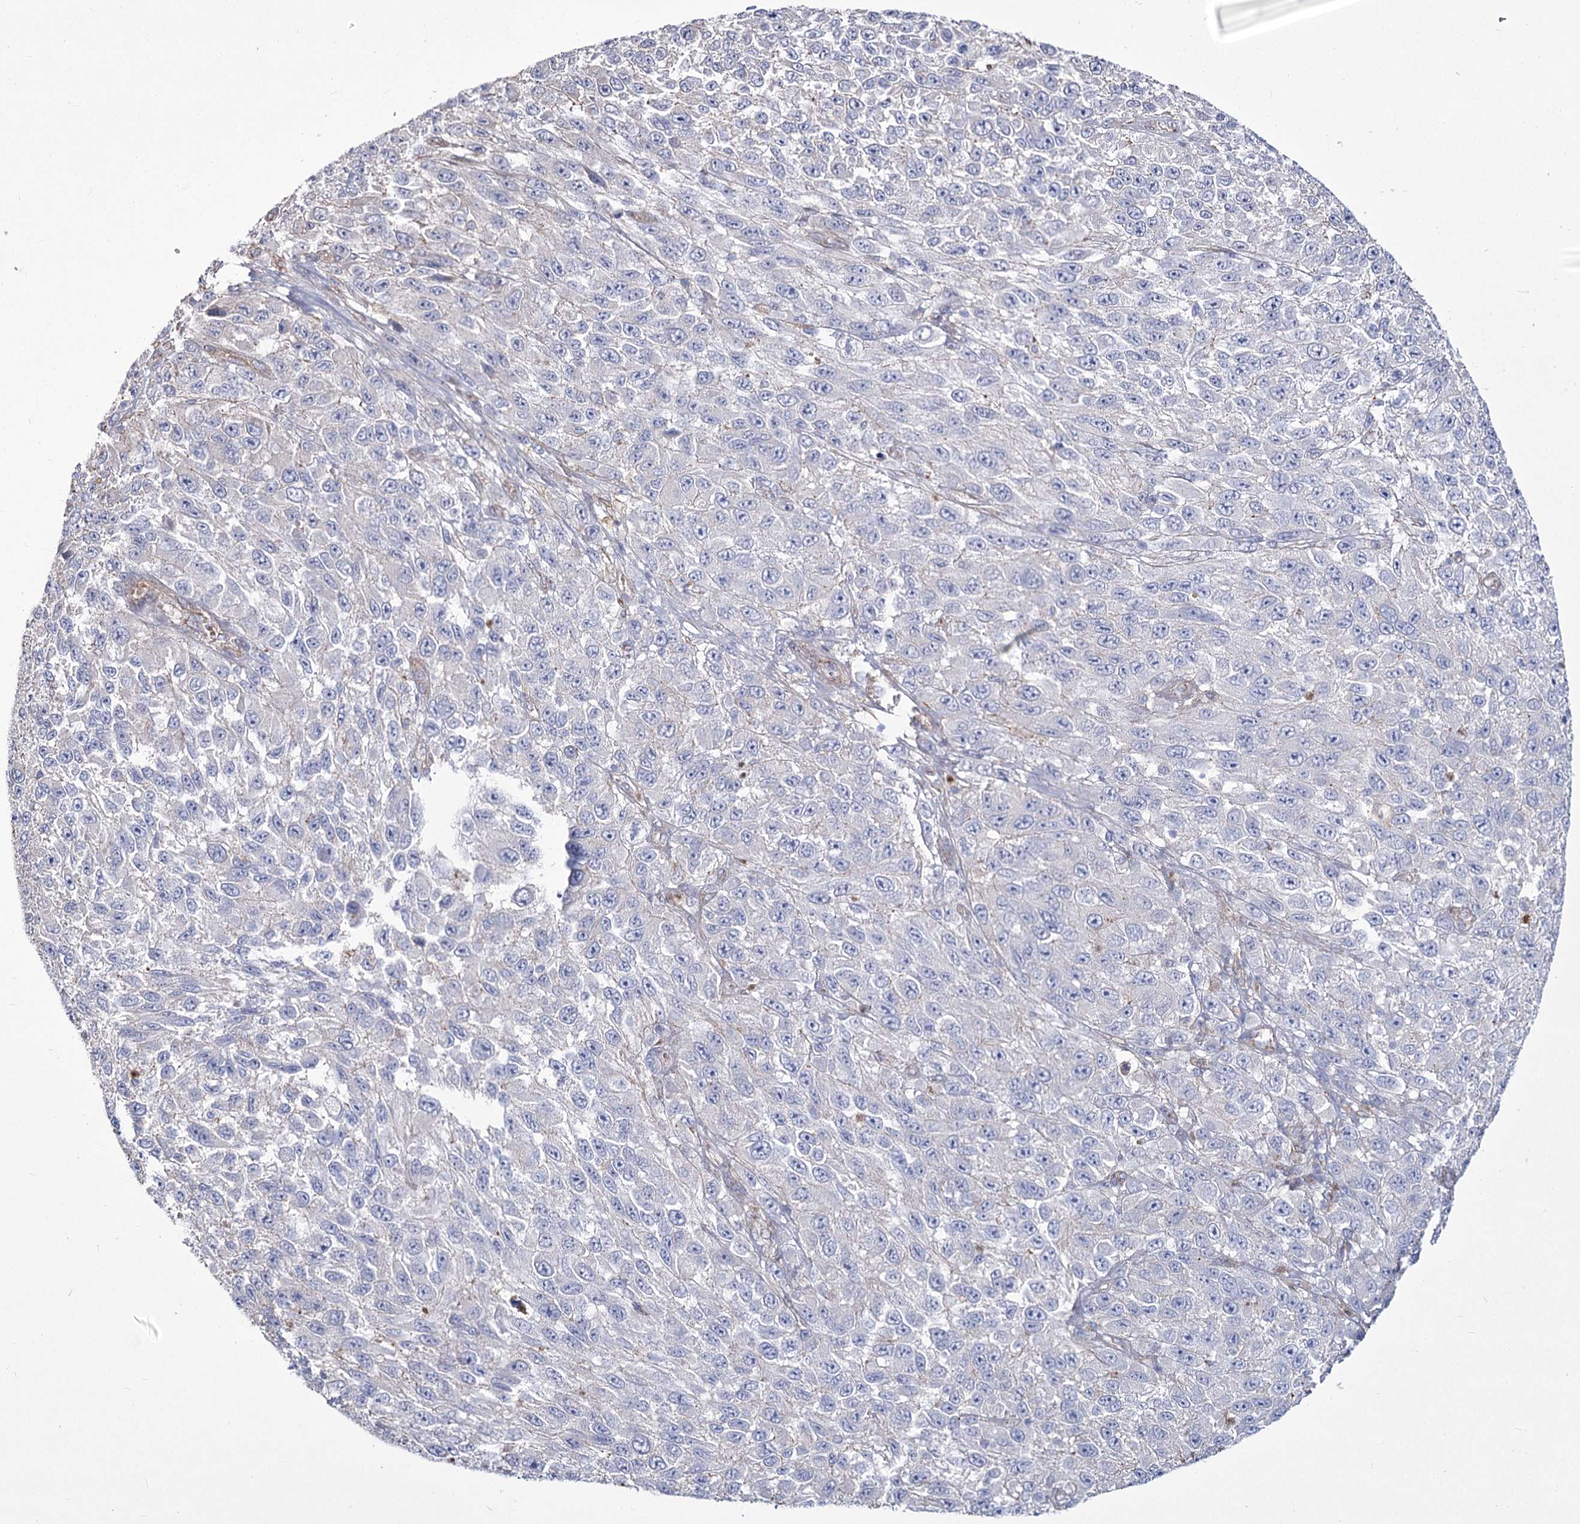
{"staining": {"intensity": "negative", "quantity": "none", "location": "none"}, "tissue": "melanoma", "cell_type": "Tumor cells", "image_type": "cancer", "snomed": [{"axis": "morphology", "description": "Normal tissue, NOS"}, {"axis": "morphology", "description": "Malignant melanoma, NOS"}, {"axis": "topography", "description": "Skin"}], "caption": "The histopathology image demonstrates no significant positivity in tumor cells of melanoma.", "gene": "ME3", "patient": {"sex": "female", "age": 96}}